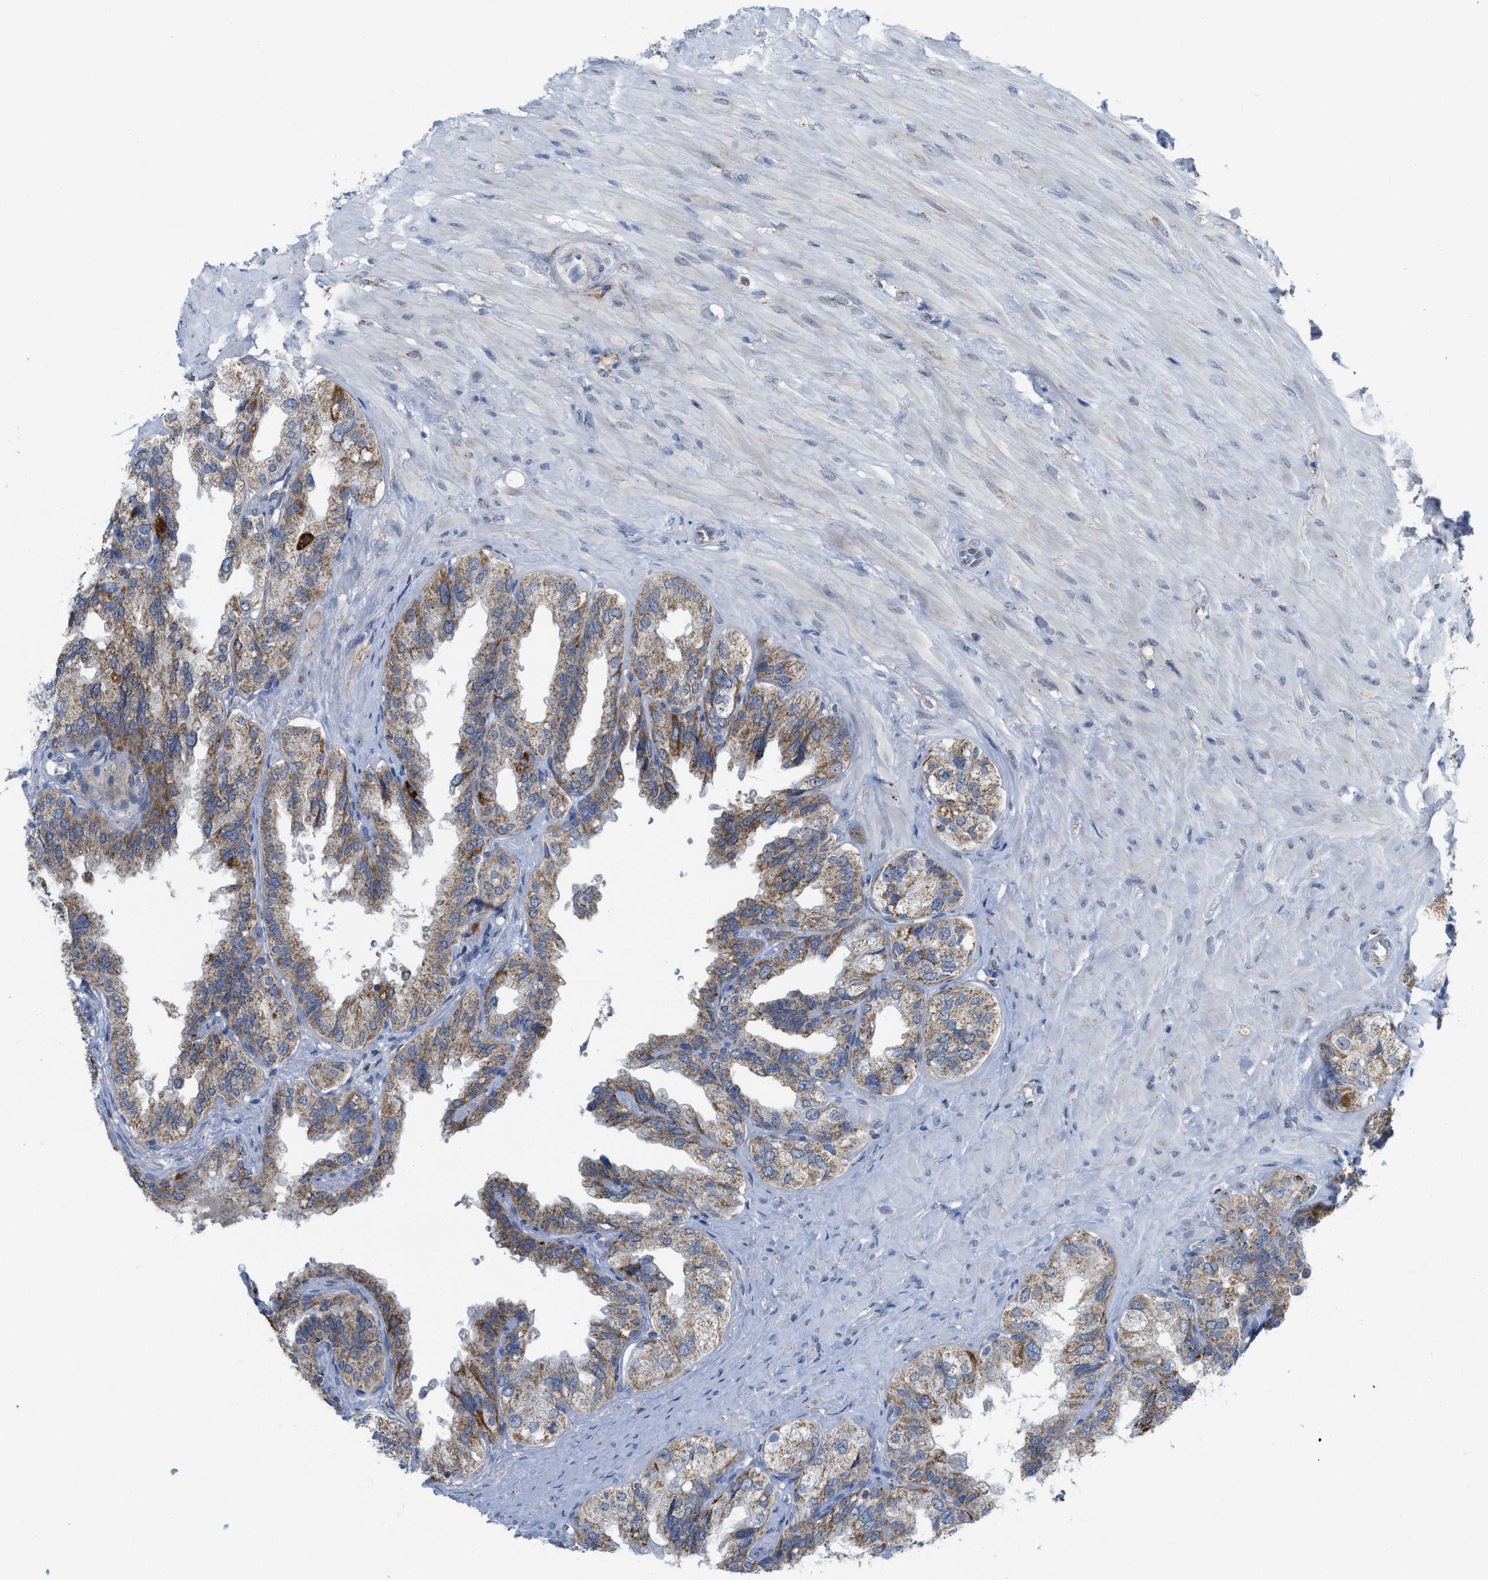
{"staining": {"intensity": "moderate", "quantity": "25%-75%", "location": "cytoplasmic/membranous"}, "tissue": "seminal vesicle", "cell_type": "Glandular cells", "image_type": "normal", "snomed": [{"axis": "morphology", "description": "Normal tissue, NOS"}, {"axis": "topography", "description": "Seminal veicle"}], "caption": "This photomicrograph reveals IHC staining of benign human seminal vesicle, with medium moderate cytoplasmic/membranous staining in approximately 25%-75% of glandular cells.", "gene": "GATD3", "patient": {"sex": "male", "age": 68}}